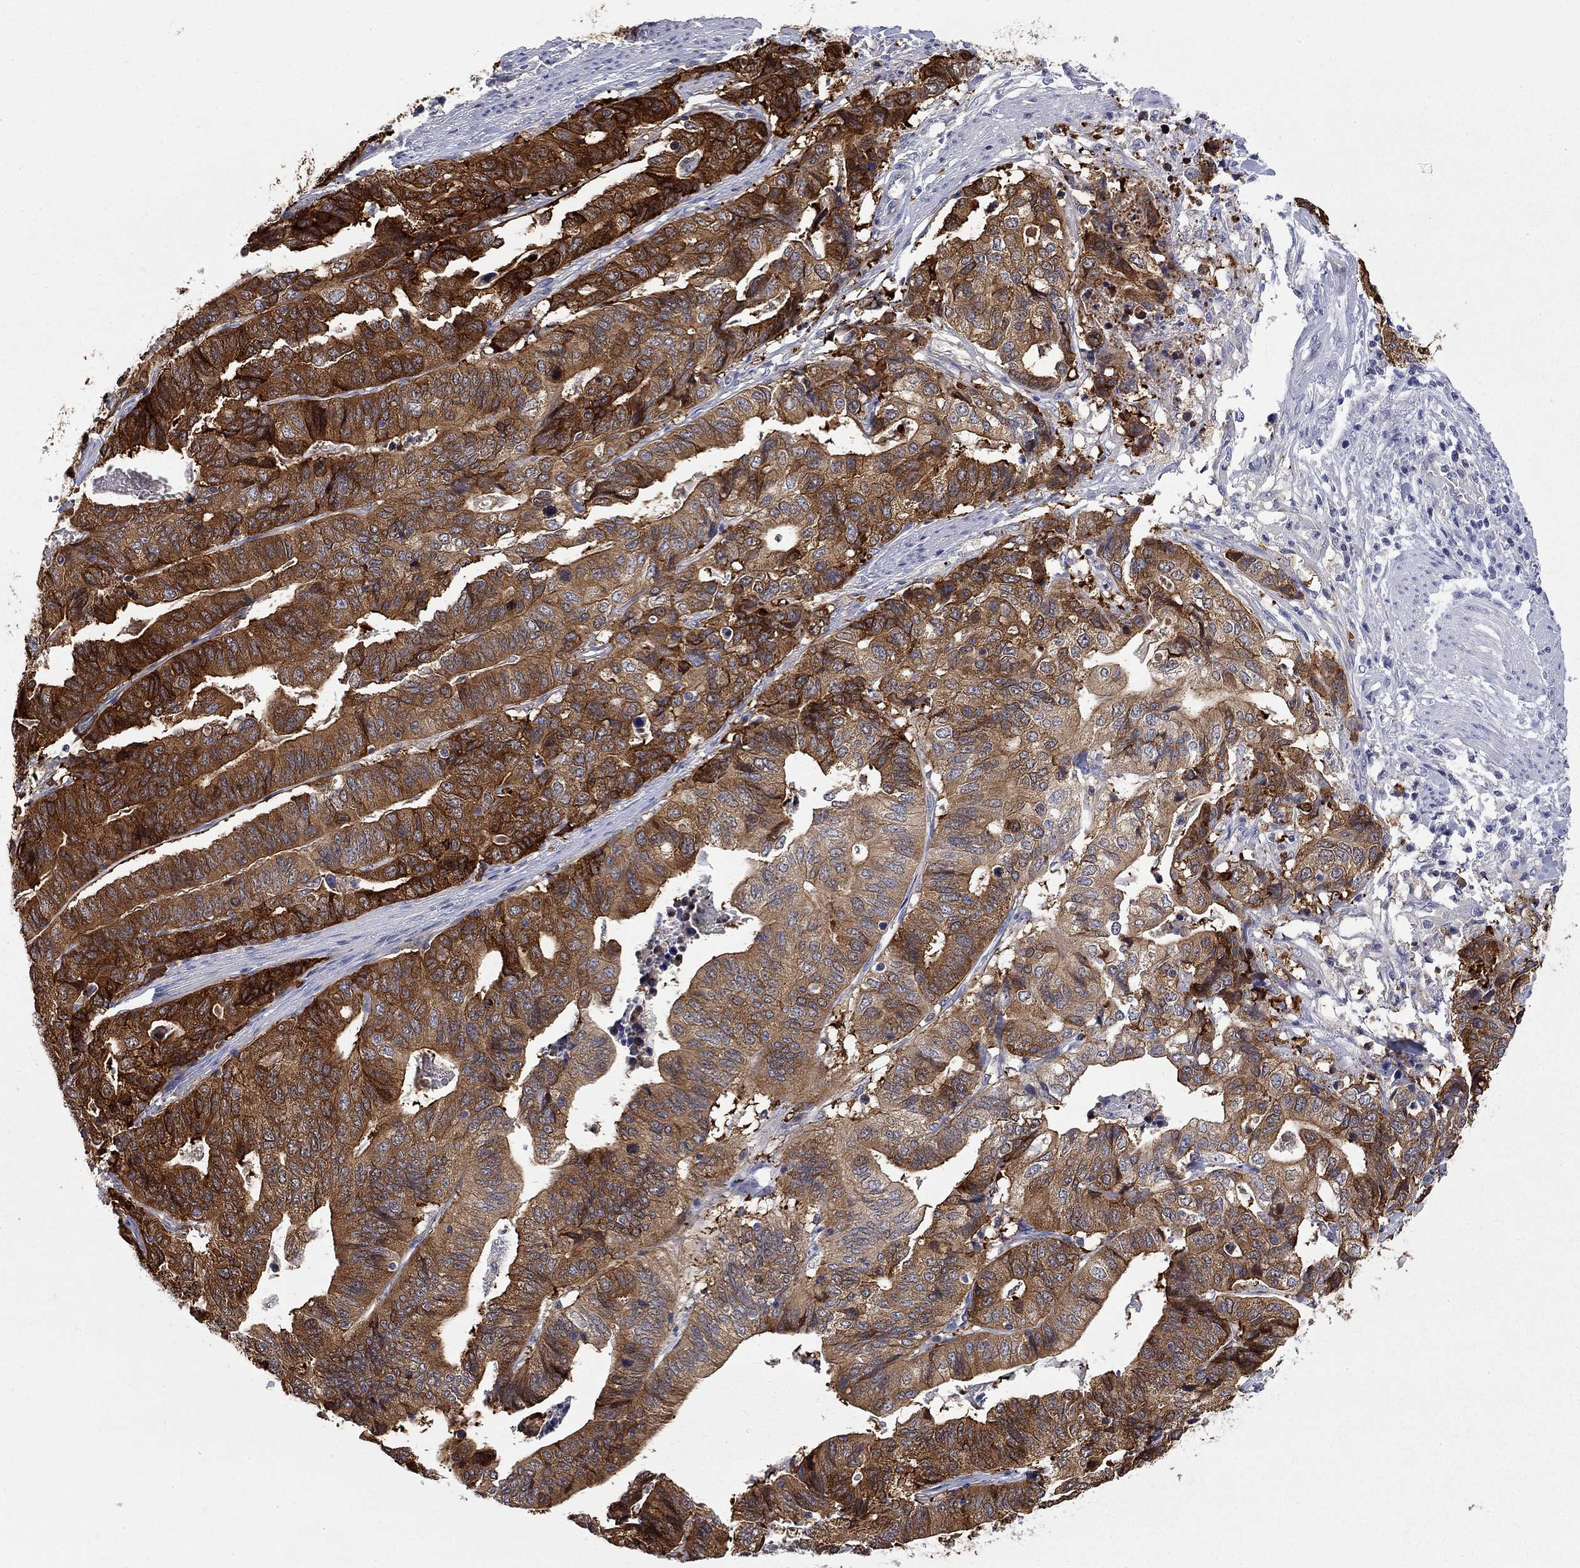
{"staining": {"intensity": "strong", "quantity": ">75%", "location": "cytoplasmic/membranous"}, "tissue": "stomach cancer", "cell_type": "Tumor cells", "image_type": "cancer", "snomed": [{"axis": "morphology", "description": "Adenocarcinoma, NOS"}, {"axis": "topography", "description": "Stomach, upper"}], "caption": "Protein staining of stomach cancer (adenocarcinoma) tissue exhibits strong cytoplasmic/membranous positivity in about >75% of tumor cells. (IHC, brightfield microscopy, high magnification).", "gene": "GALNT8", "patient": {"sex": "female", "age": 67}}